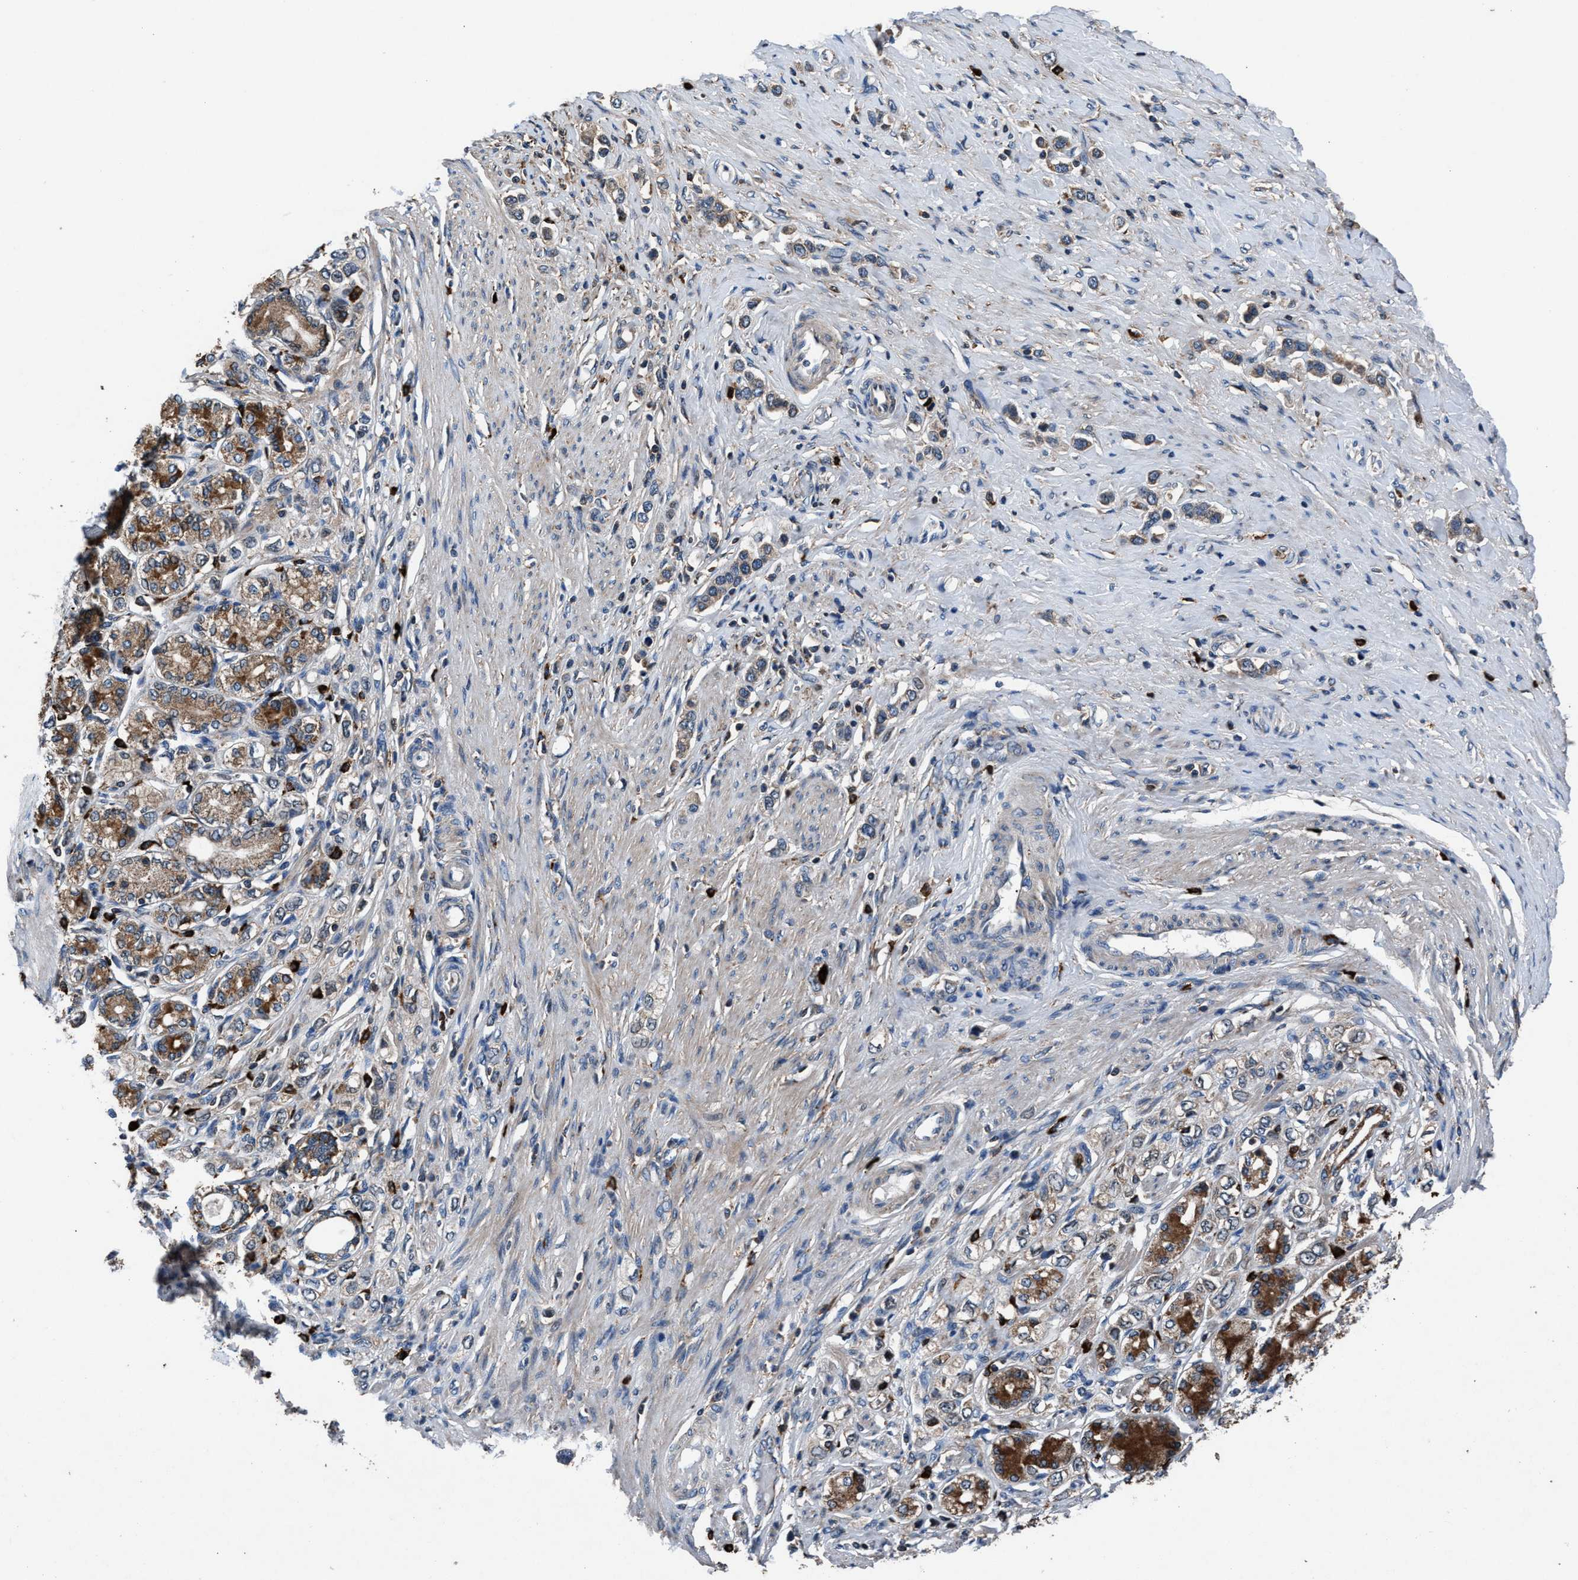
{"staining": {"intensity": "weak", "quantity": "<25%", "location": "cytoplasmic/membranous"}, "tissue": "stomach cancer", "cell_type": "Tumor cells", "image_type": "cancer", "snomed": [{"axis": "morphology", "description": "Adenocarcinoma, NOS"}, {"axis": "topography", "description": "Stomach"}], "caption": "An IHC micrograph of stomach cancer (adenocarcinoma) is shown. There is no staining in tumor cells of stomach cancer (adenocarcinoma).", "gene": "FAM221A", "patient": {"sex": "female", "age": 65}}